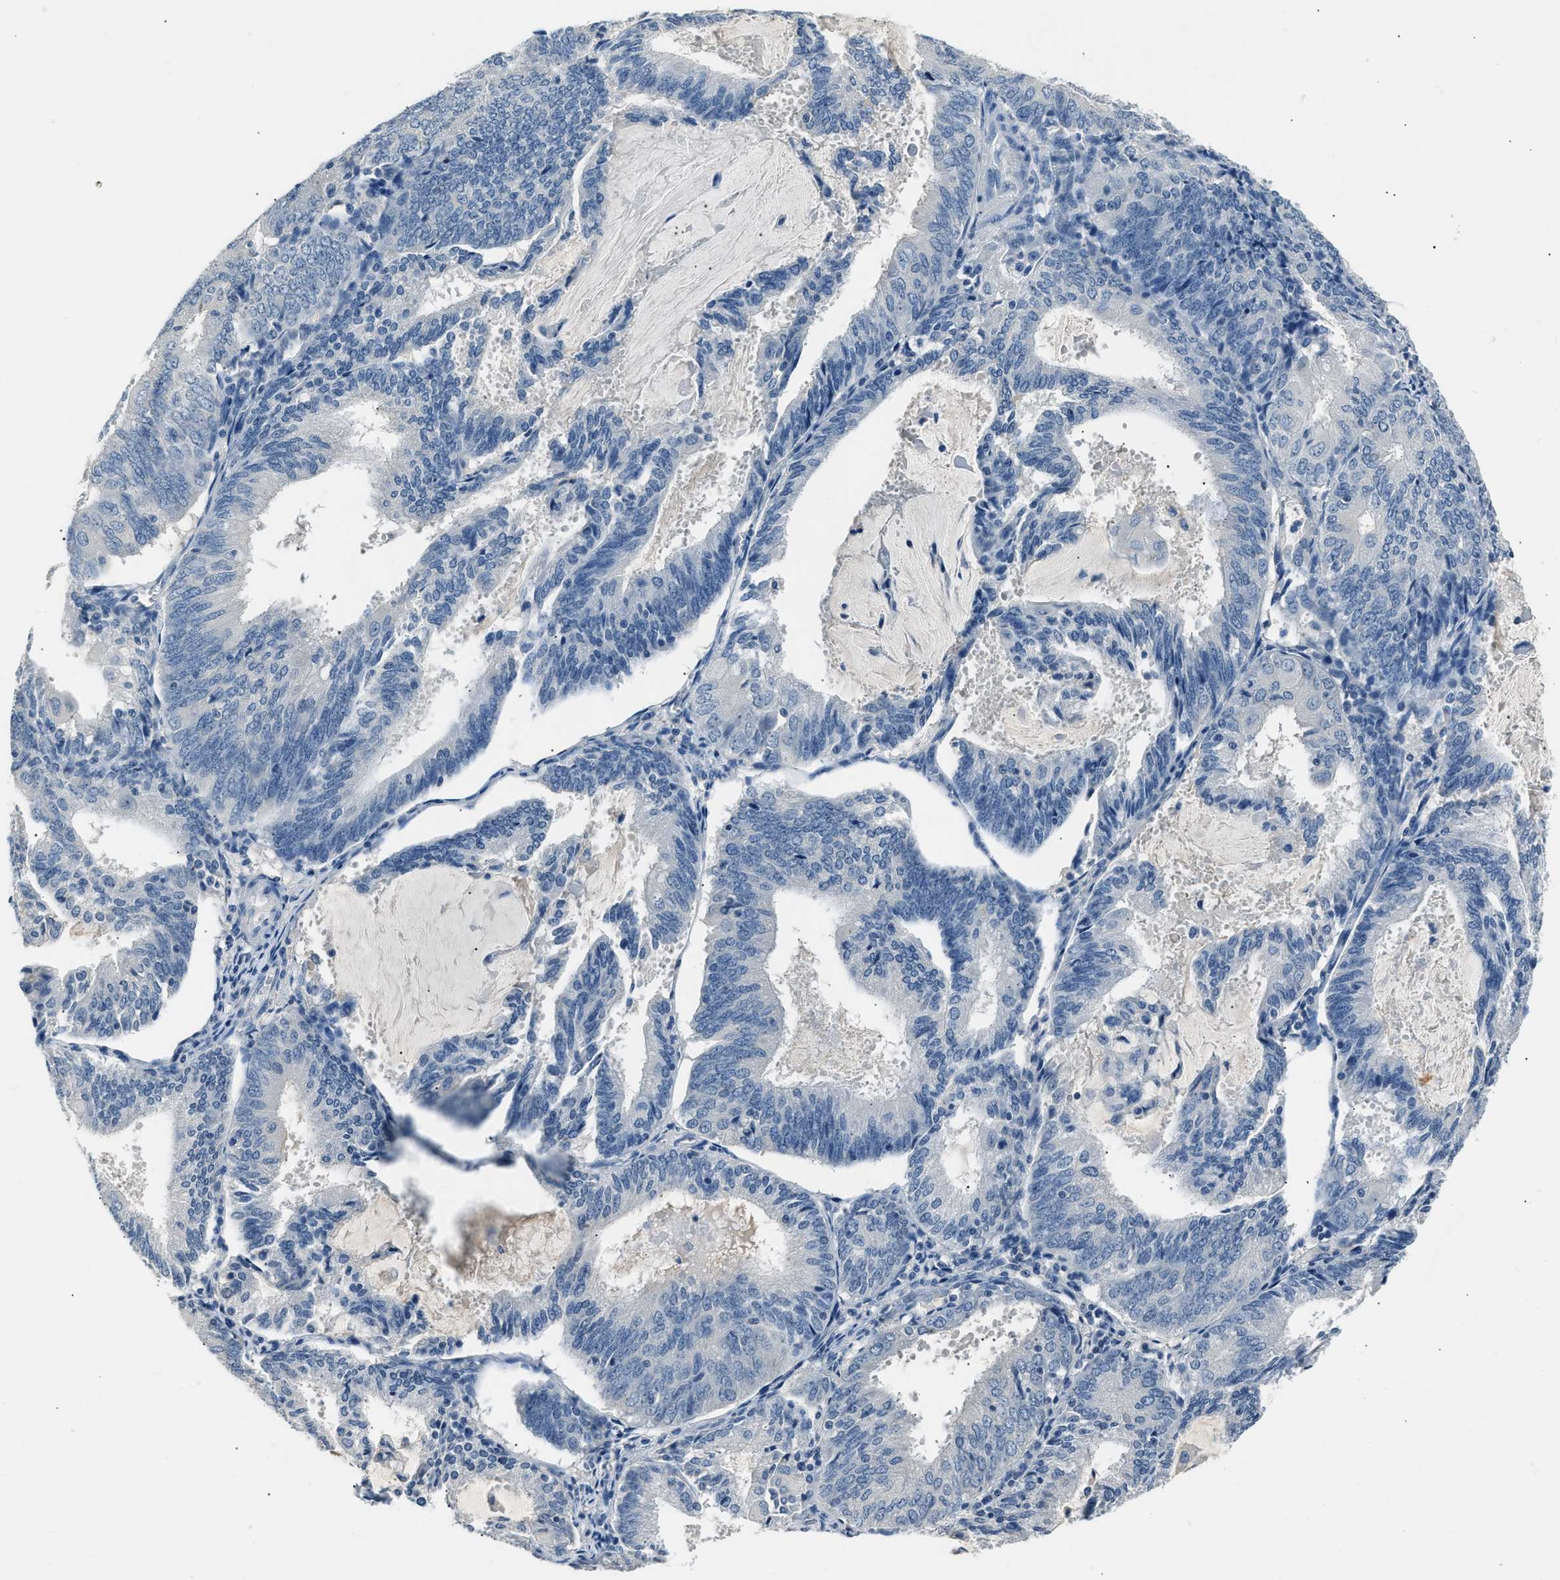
{"staining": {"intensity": "negative", "quantity": "none", "location": "none"}, "tissue": "endometrial cancer", "cell_type": "Tumor cells", "image_type": "cancer", "snomed": [{"axis": "morphology", "description": "Adenocarcinoma, NOS"}, {"axis": "topography", "description": "Endometrium"}], "caption": "Photomicrograph shows no protein positivity in tumor cells of endometrial cancer tissue.", "gene": "INHA", "patient": {"sex": "female", "age": 81}}